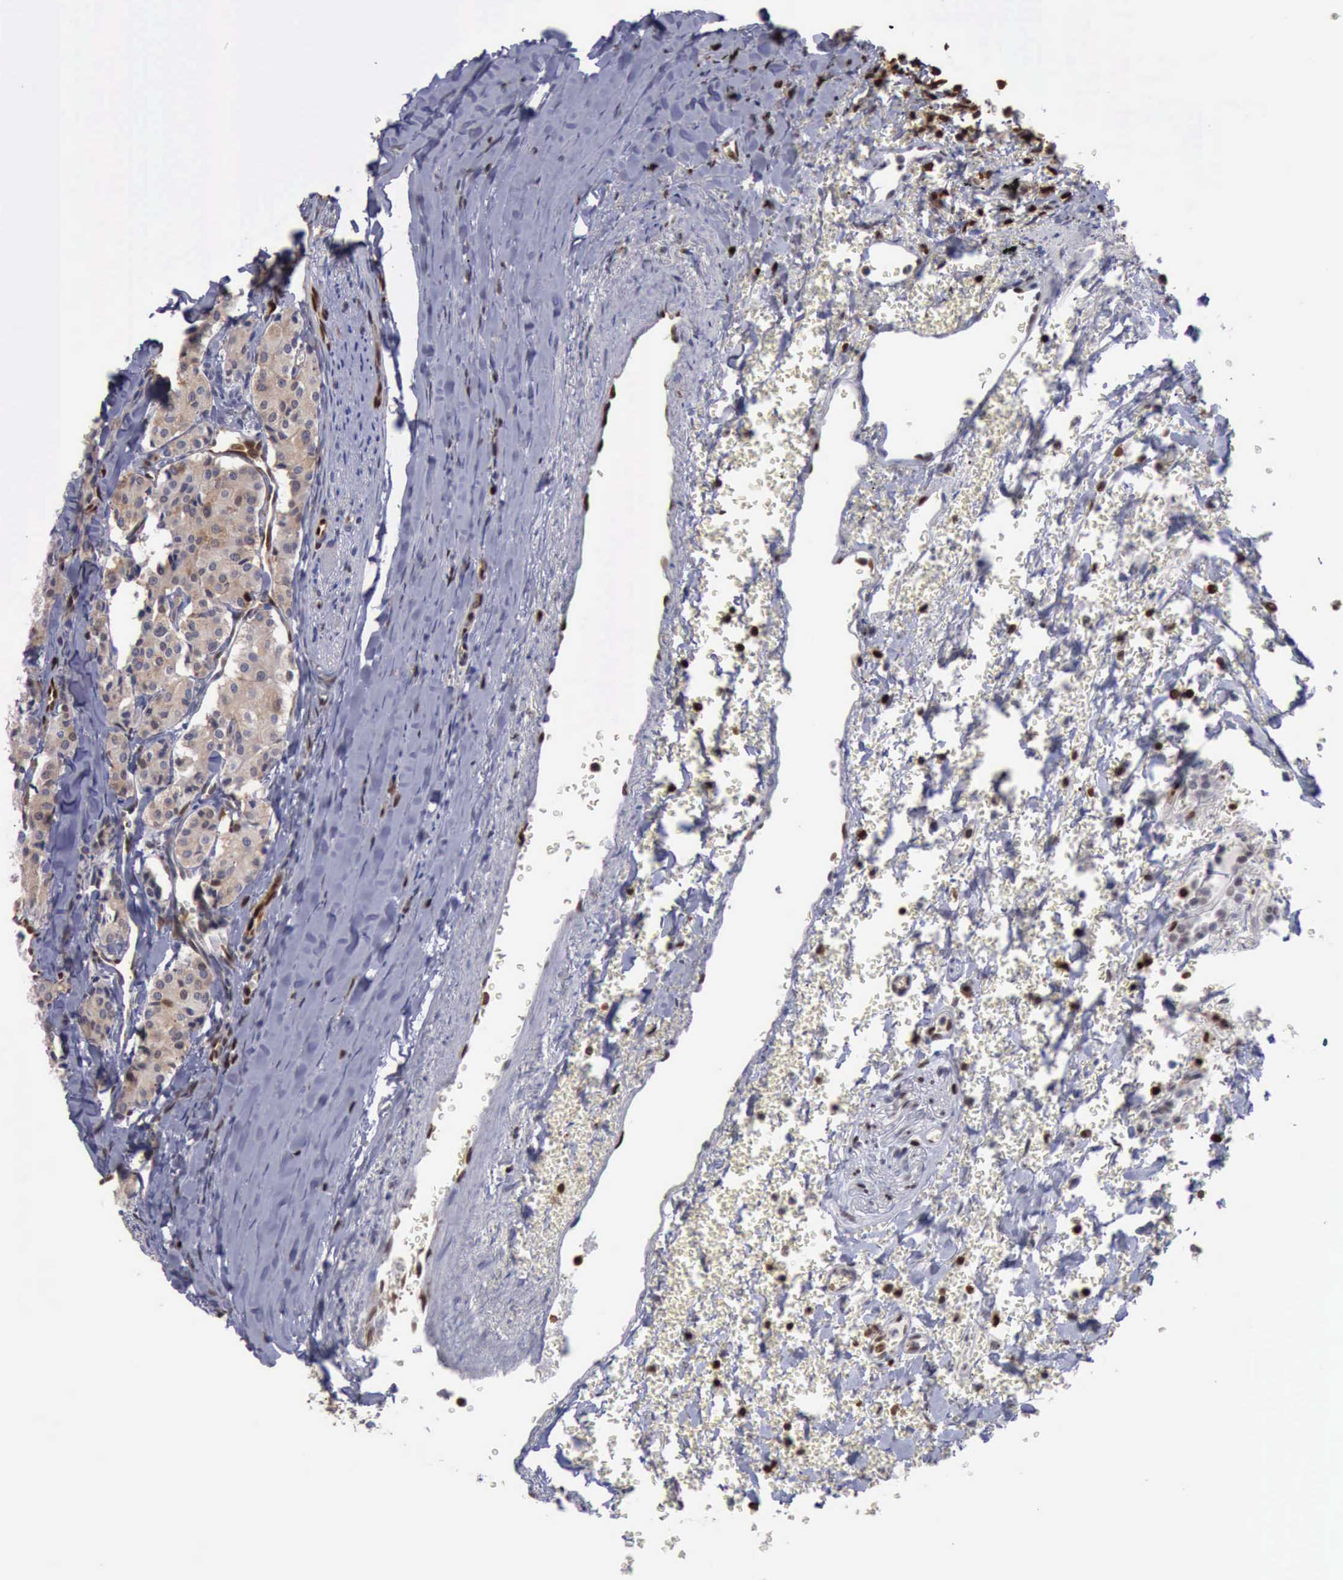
{"staining": {"intensity": "moderate", "quantity": ">75%", "location": "cytoplasmic/membranous,nuclear"}, "tissue": "carcinoid", "cell_type": "Tumor cells", "image_type": "cancer", "snomed": [{"axis": "morphology", "description": "Carcinoid, malignant, NOS"}, {"axis": "topography", "description": "Bronchus"}], "caption": "High-magnification brightfield microscopy of malignant carcinoid stained with DAB (3,3'-diaminobenzidine) (brown) and counterstained with hematoxylin (blue). tumor cells exhibit moderate cytoplasmic/membranous and nuclear positivity is appreciated in about>75% of cells.", "gene": "PDCD4", "patient": {"sex": "male", "age": 55}}